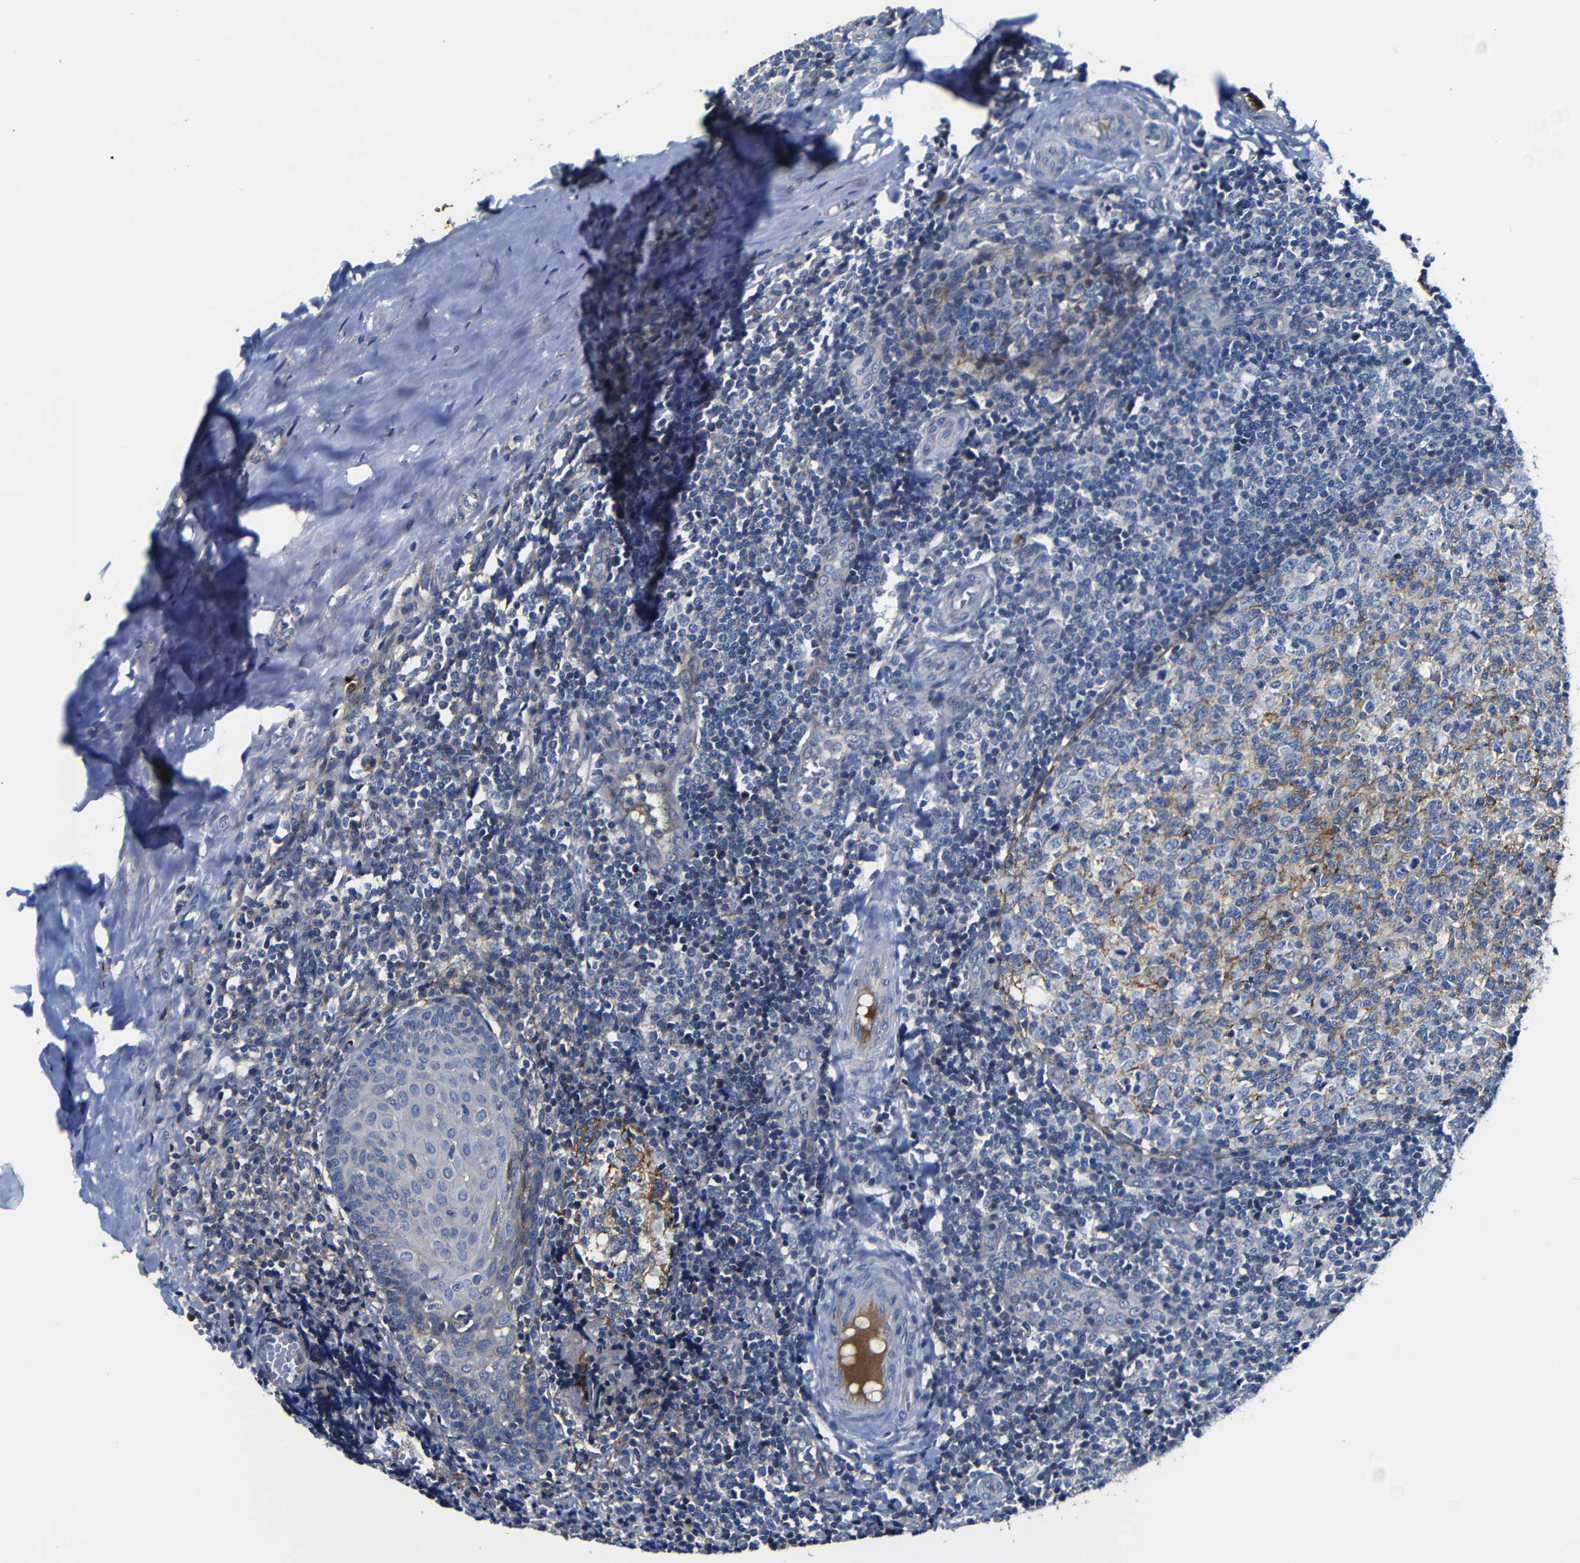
{"staining": {"intensity": "weak", "quantity": "<25%", "location": "cytoplasmic/membranous"}, "tissue": "tonsil", "cell_type": "Germinal center cells", "image_type": "normal", "snomed": [{"axis": "morphology", "description": "Normal tissue, NOS"}, {"axis": "topography", "description": "Tonsil"}], "caption": "Germinal center cells are negative for brown protein staining in normal tonsil. Nuclei are stained in blue.", "gene": "AFDN", "patient": {"sex": "female", "age": 19}}